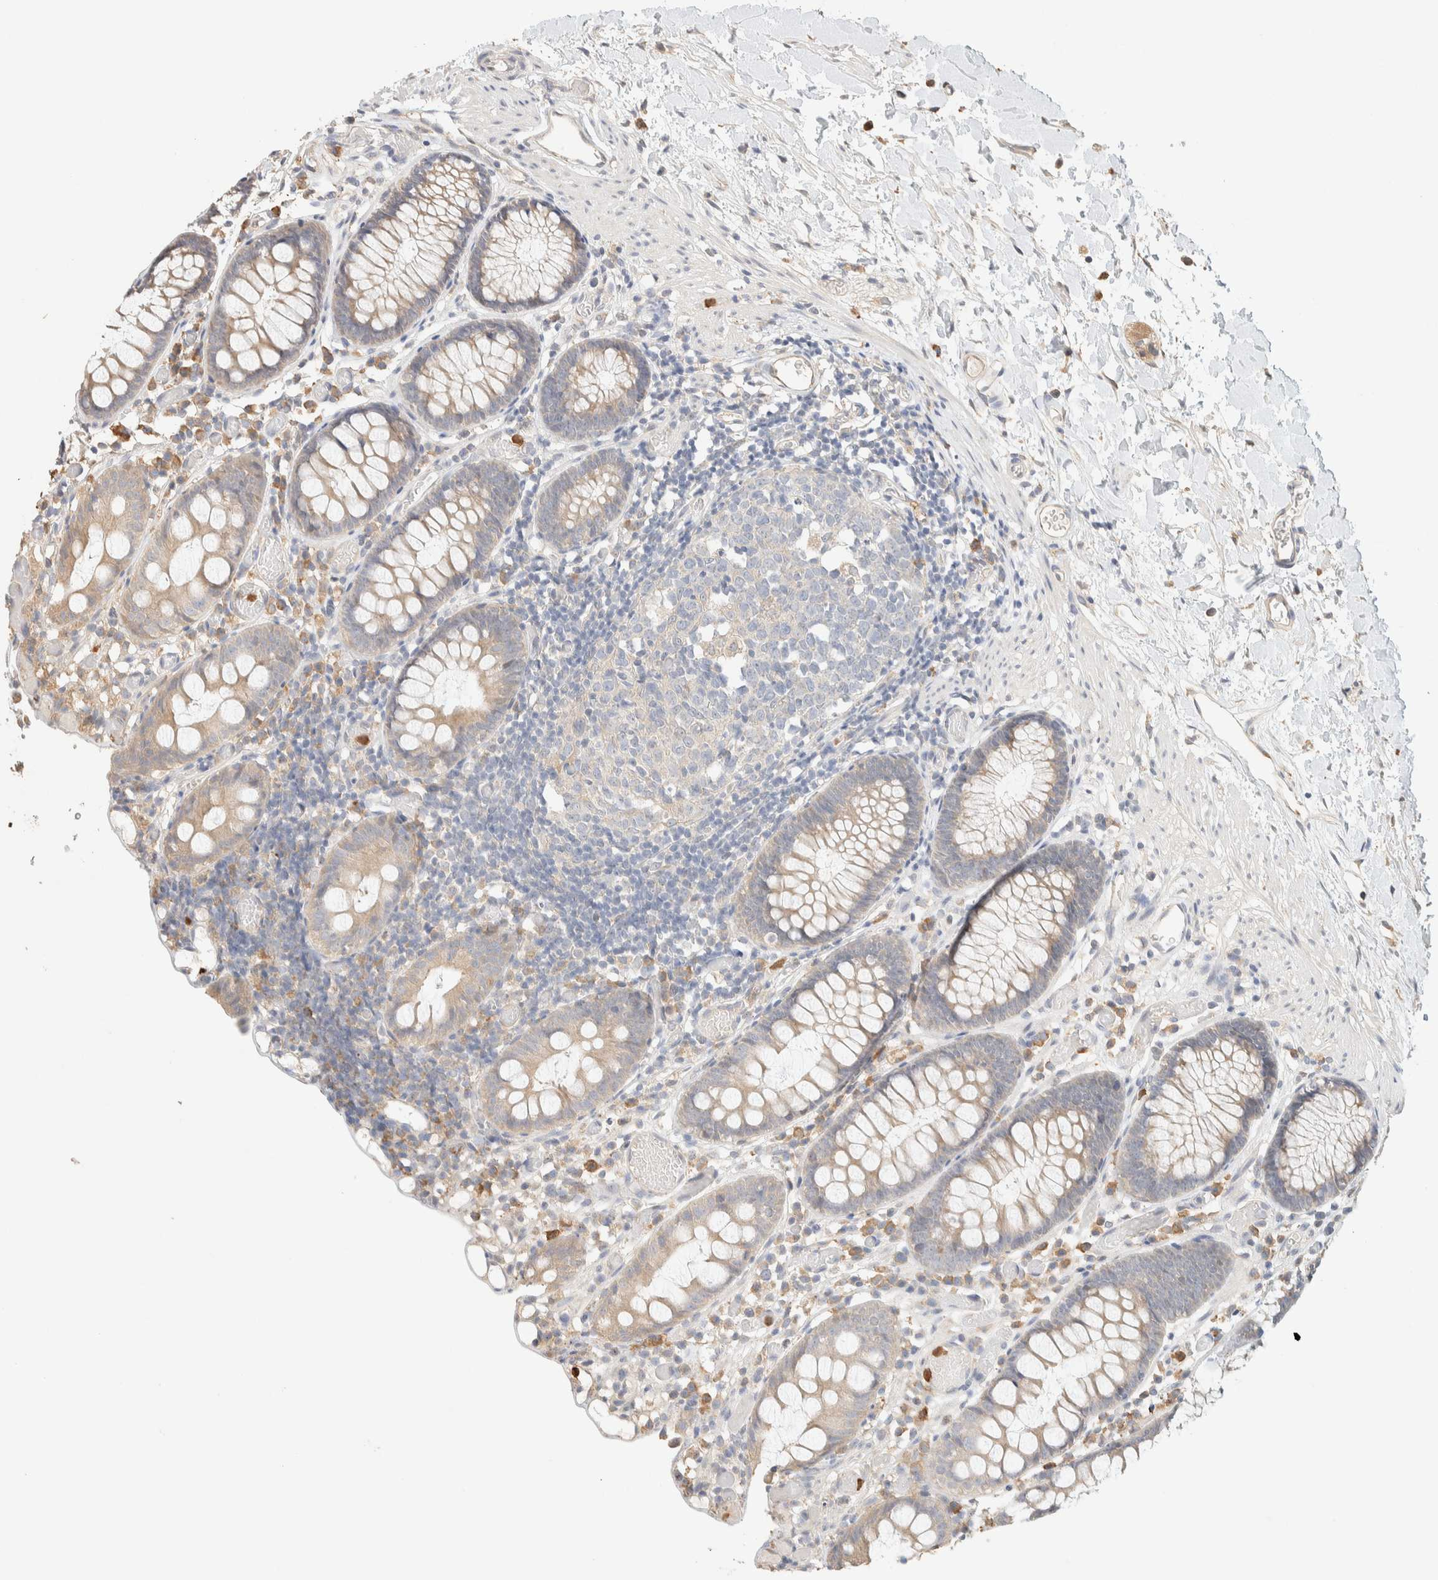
{"staining": {"intensity": "weak", "quantity": ">75%", "location": "cytoplasmic/membranous"}, "tissue": "colon", "cell_type": "Endothelial cells", "image_type": "normal", "snomed": [{"axis": "morphology", "description": "Normal tissue, NOS"}, {"axis": "topography", "description": "Colon"}], "caption": "Immunohistochemistry (DAB (3,3'-diaminobenzidine)) staining of unremarkable human colon reveals weak cytoplasmic/membranous protein expression in about >75% of endothelial cells.", "gene": "TTC3", "patient": {"sex": "male", "age": 14}}